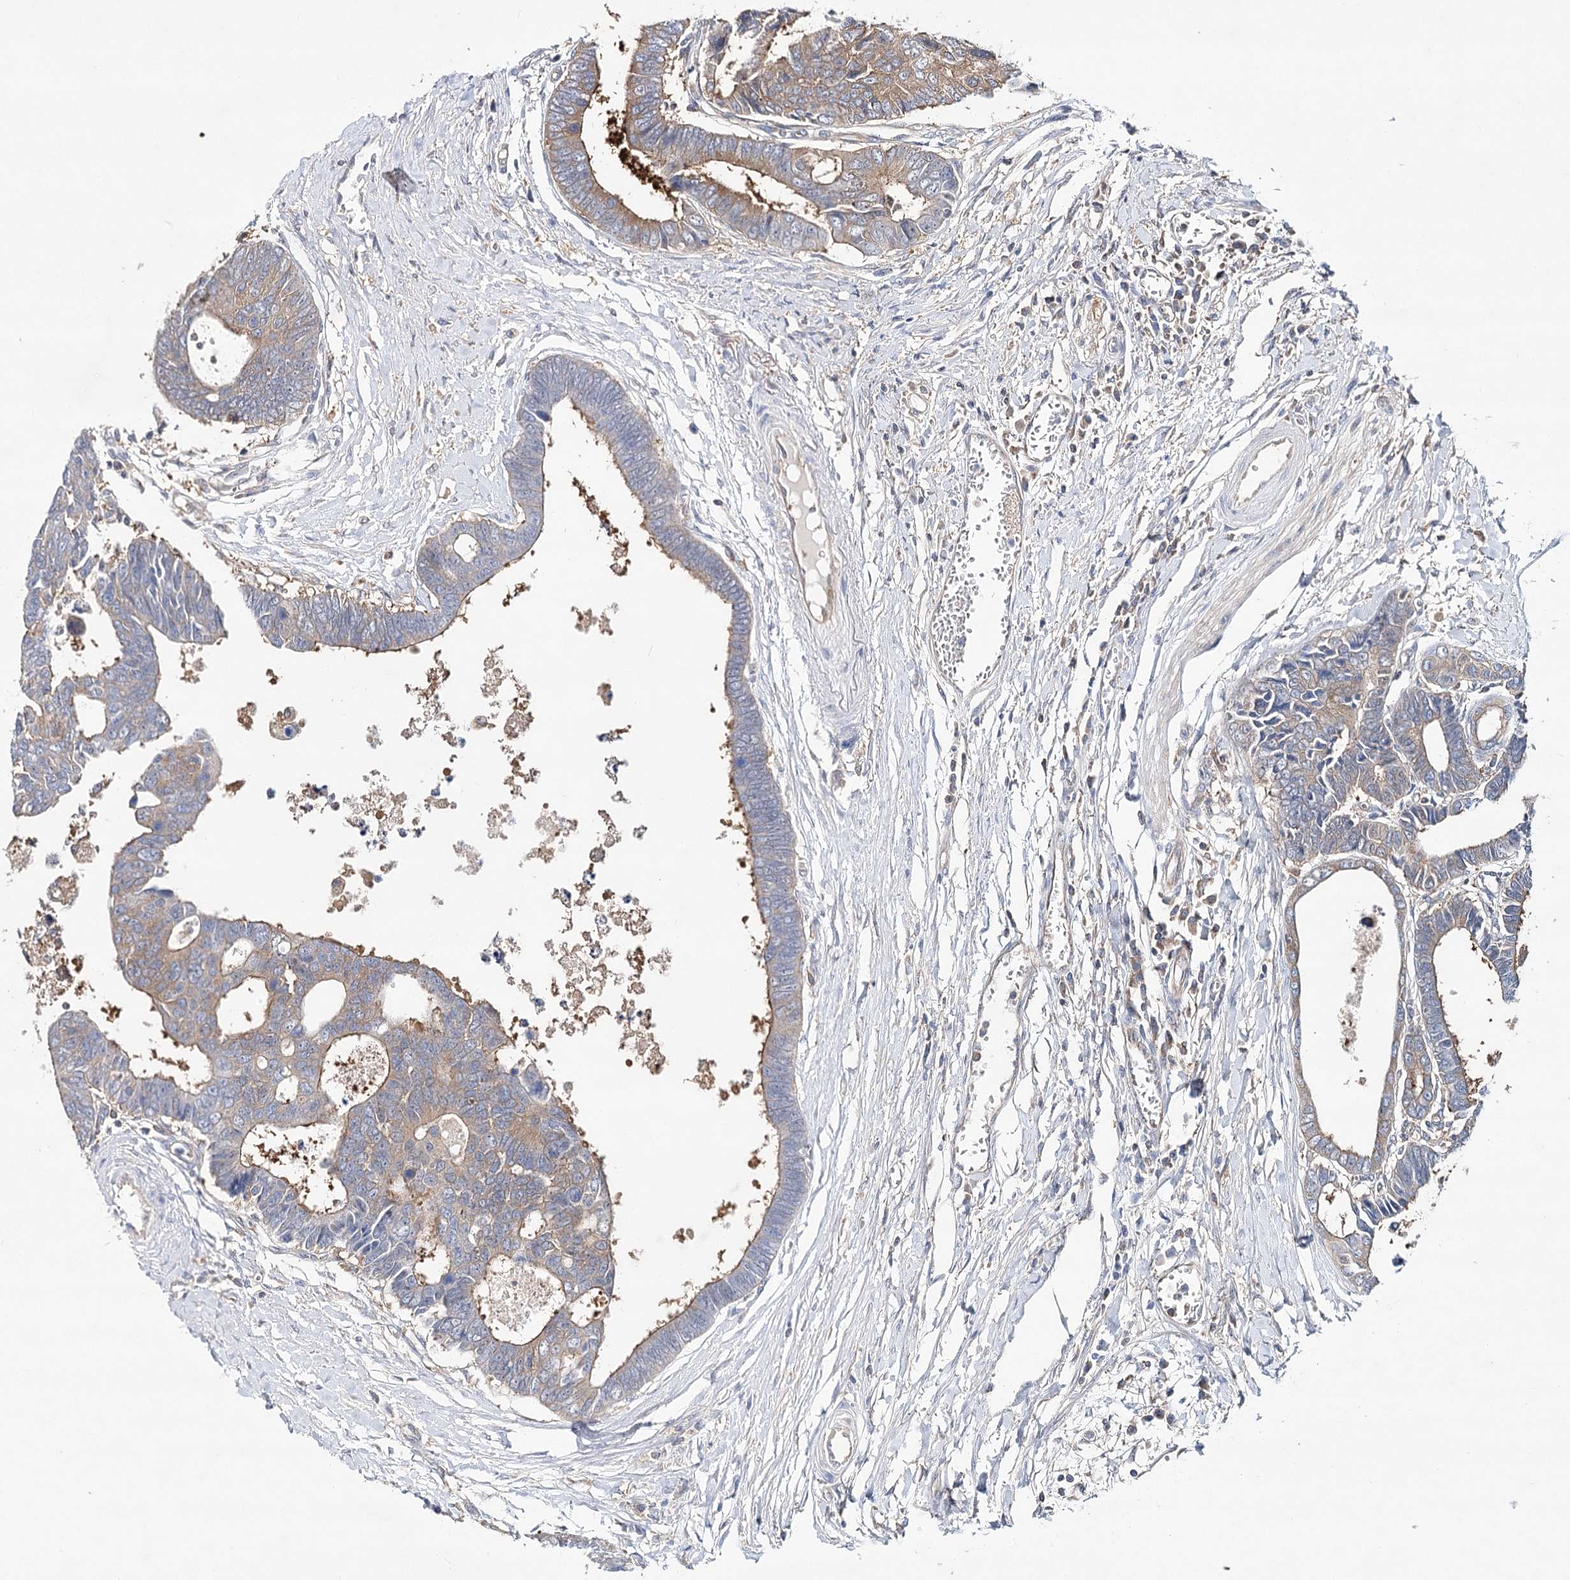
{"staining": {"intensity": "moderate", "quantity": "<25%", "location": "cytoplasmic/membranous"}, "tissue": "colorectal cancer", "cell_type": "Tumor cells", "image_type": "cancer", "snomed": [{"axis": "morphology", "description": "Adenocarcinoma, NOS"}, {"axis": "topography", "description": "Rectum"}], "caption": "Colorectal cancer stained with DAB immunohistochemistry displays low levels of moderate cytoplasmic/membranous positivity in approximately <25% of tumor cells.", "gene": "ABRAXAS2", "patient": {"sex": "male", "age": 84}}